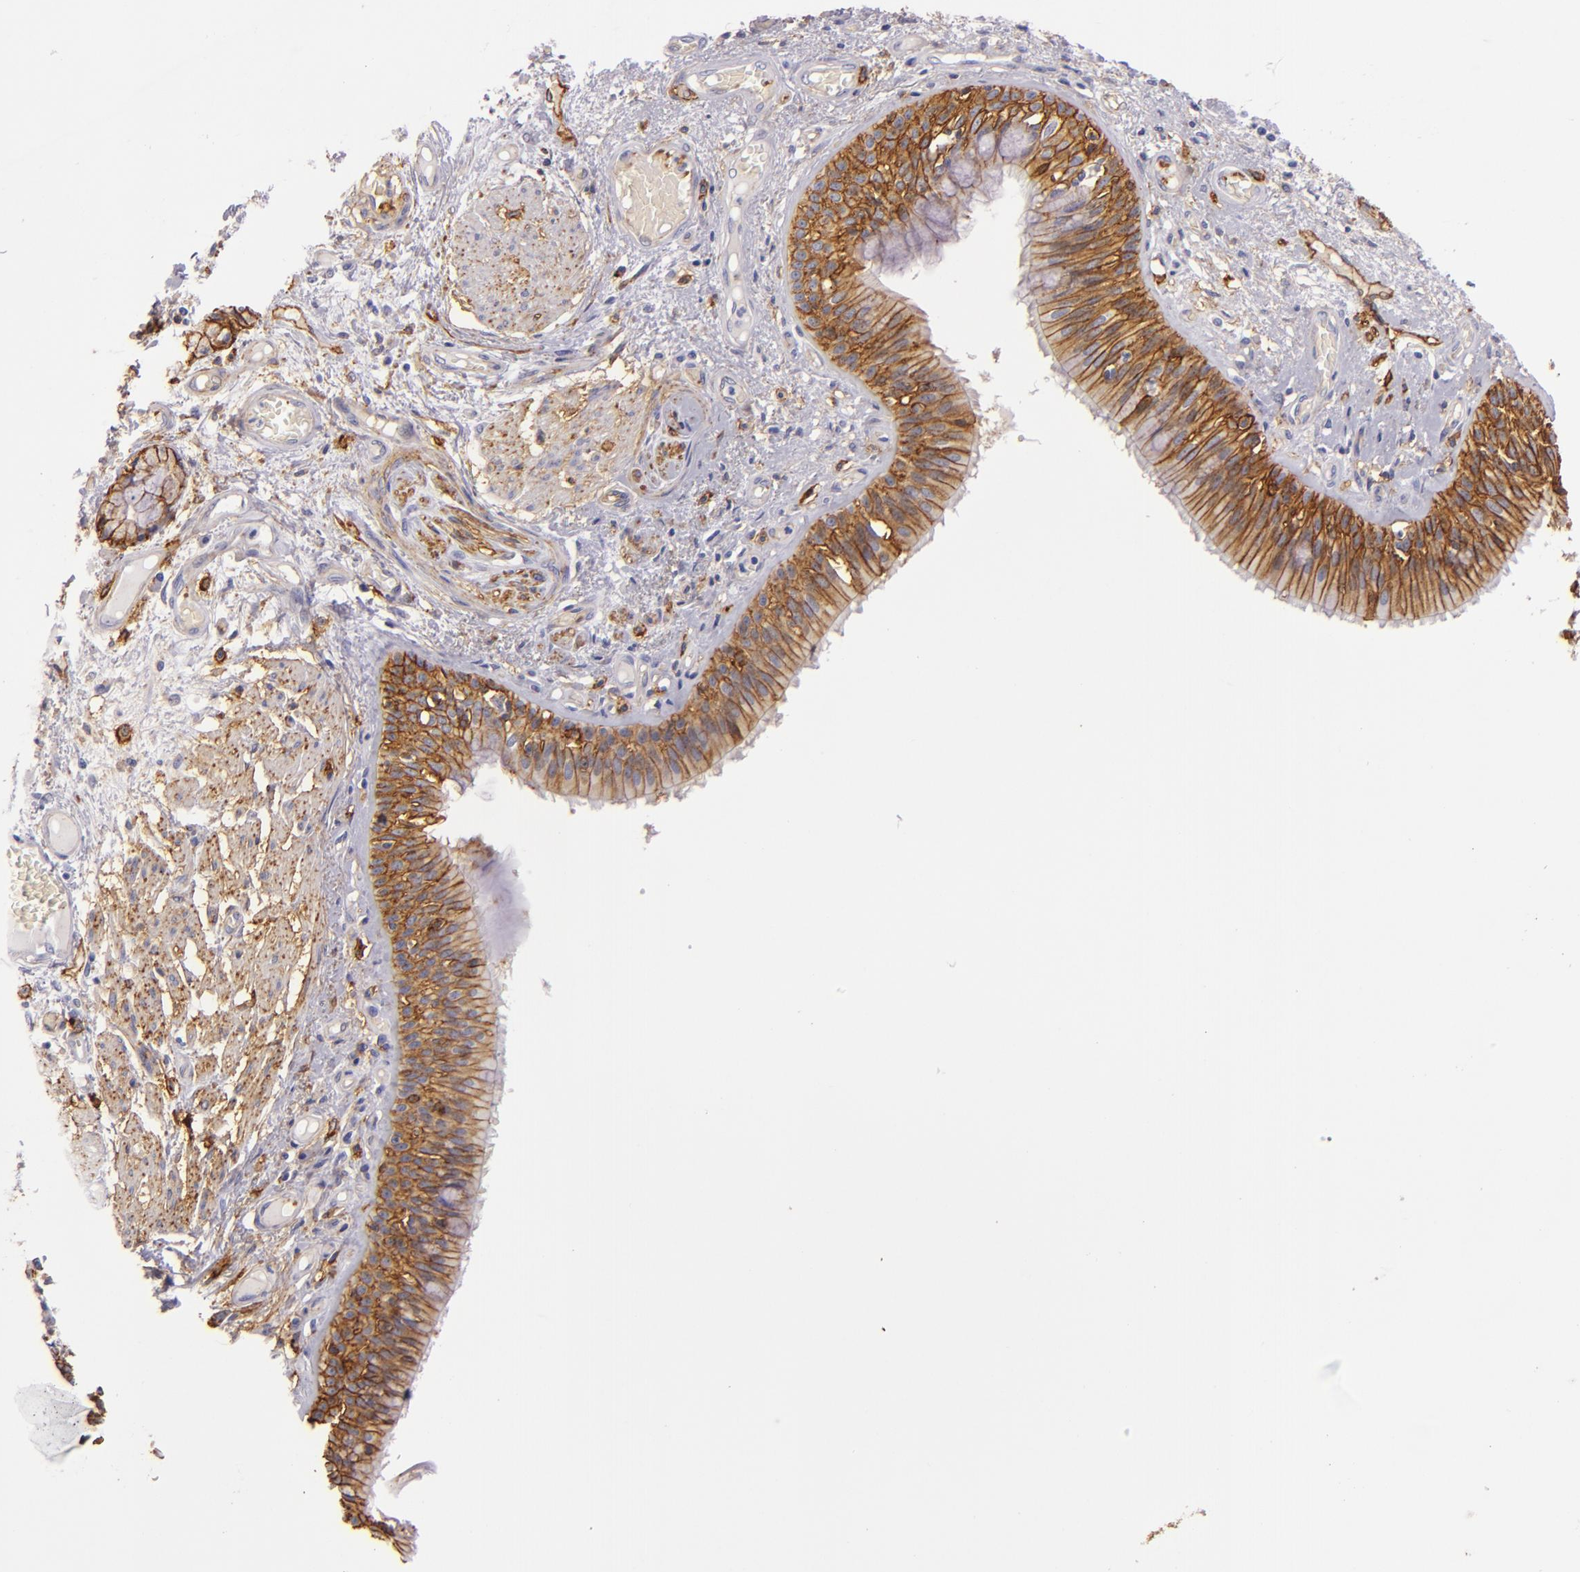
{"staining": {"intensity": "moderate", "quantity": ">75%", "location": "cytoplasmic/membranous"}, "tissue": "bronchus", "cell_type": "Respiratory epithelial cells", "image_type": "normal", "snomed": [{"axis": "morphology", "description": "Normal tissue, NOS"}, {"axis": "morphology", "description": "Squamous cell carcinoma, NOS"}, {"axis": "topography", "description": "Bronchus"}, {"axis": "topography", "description": "Lung"}], "caption": "IHC of benign human bronchus displays medium levels of moderate cytoplasmic/membranous expression in about >75% of respiratory epithelial cells. The staining is performed using DAB brown chromogen to label protein expression. The nuclei are counter-stained blue using hematoxylin.", "gene": "CD9", "patient": {"sex": "female", "age": 47}}